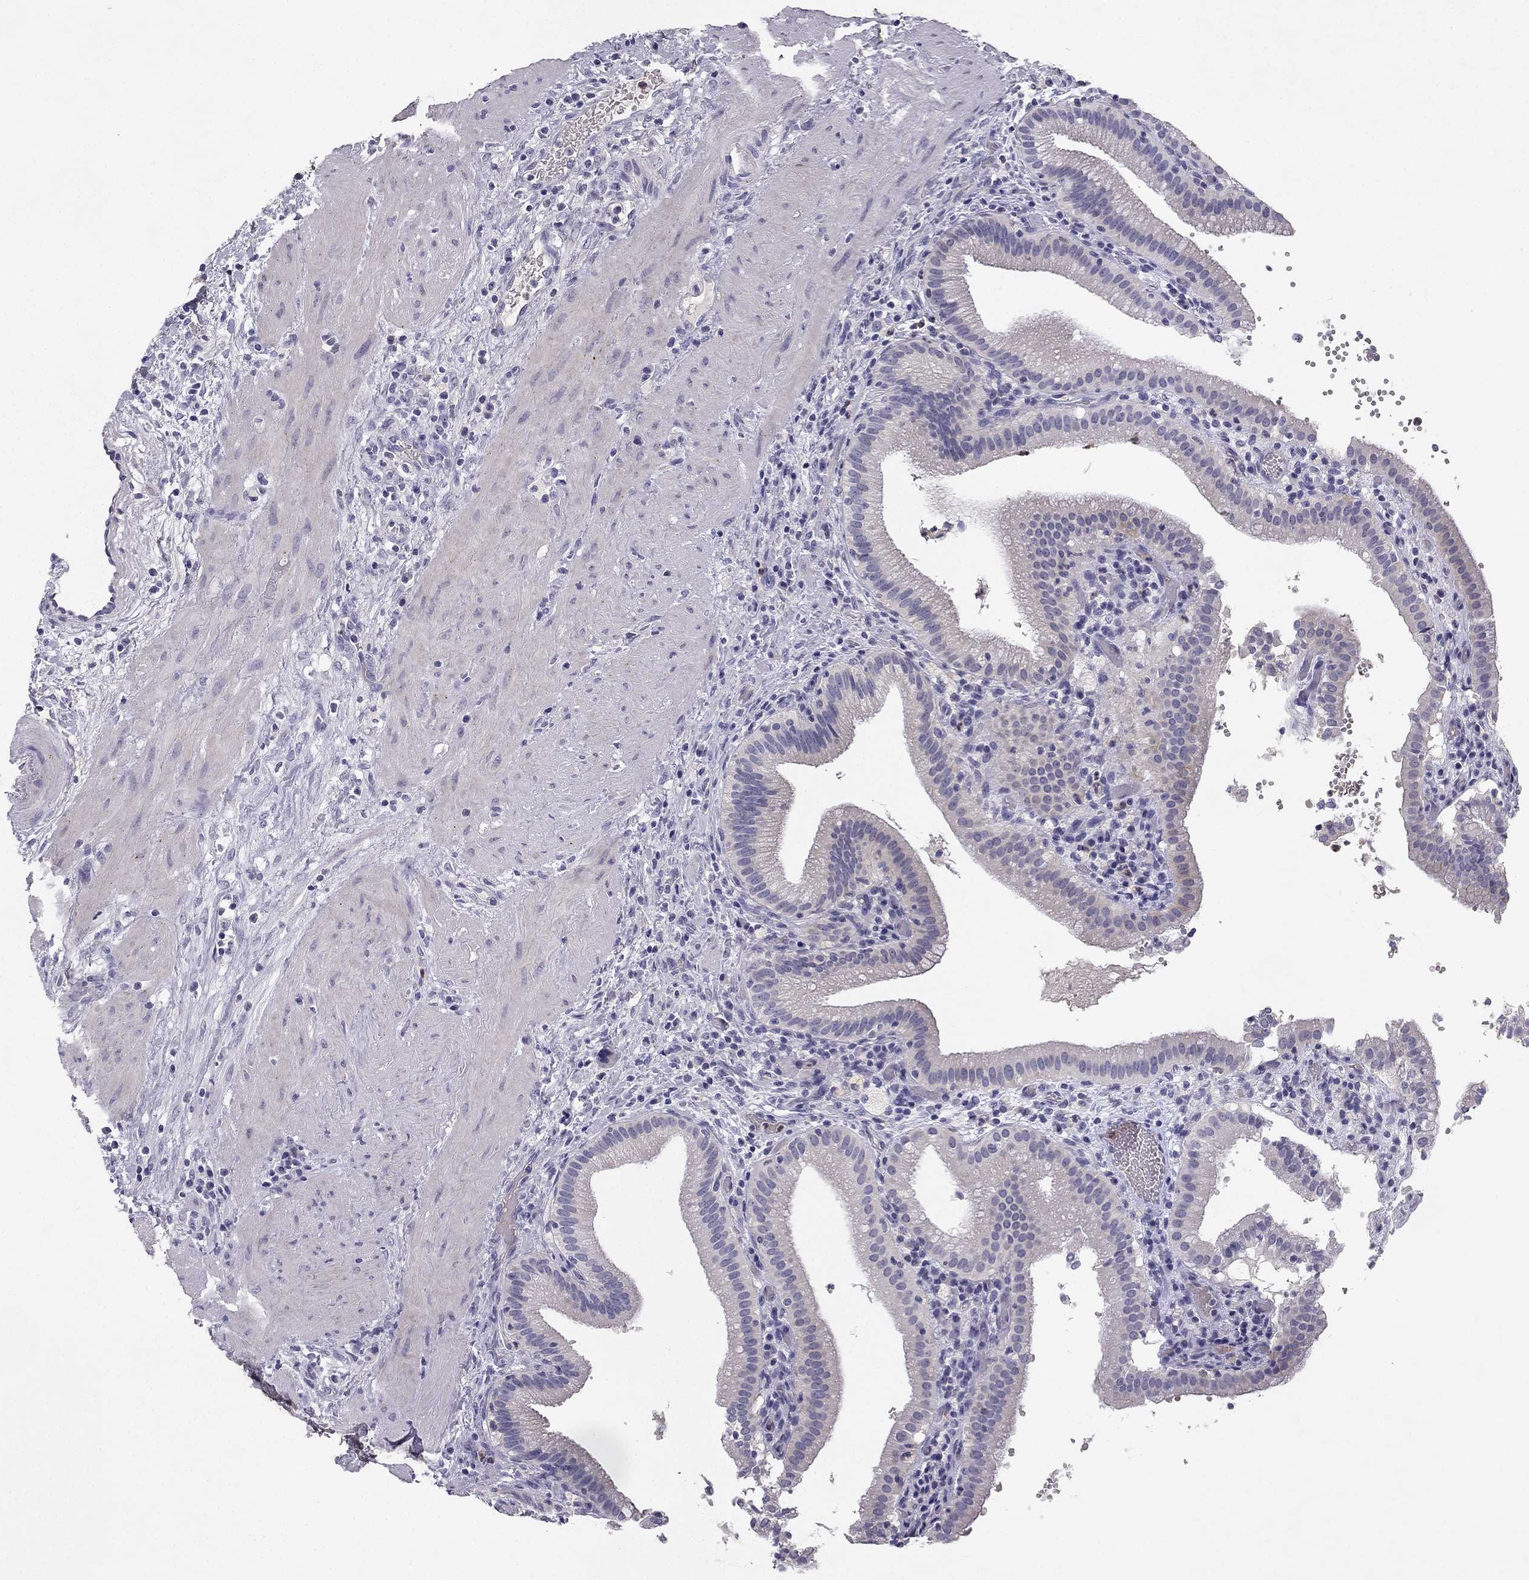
{"staining": {"intensity": "negative", "quantity": "none", "location": "none"}, "tissue": "gallbladder", "cell_type": "Glandular cells", "image_type": "normal", "snomed": [{"axis": "morphology", "description": "Normal tissue, NOS"}, {"axis": "topography", "description": "Gallbladder"}], "caption": "Immunohistochemistry micrograph of unremarkable gallbladder stained for a protein (brown), which demonstrates no expression in glandular cells.", "gene": "SLC6A4", "patient": {"sex": "male", "age": 42}}